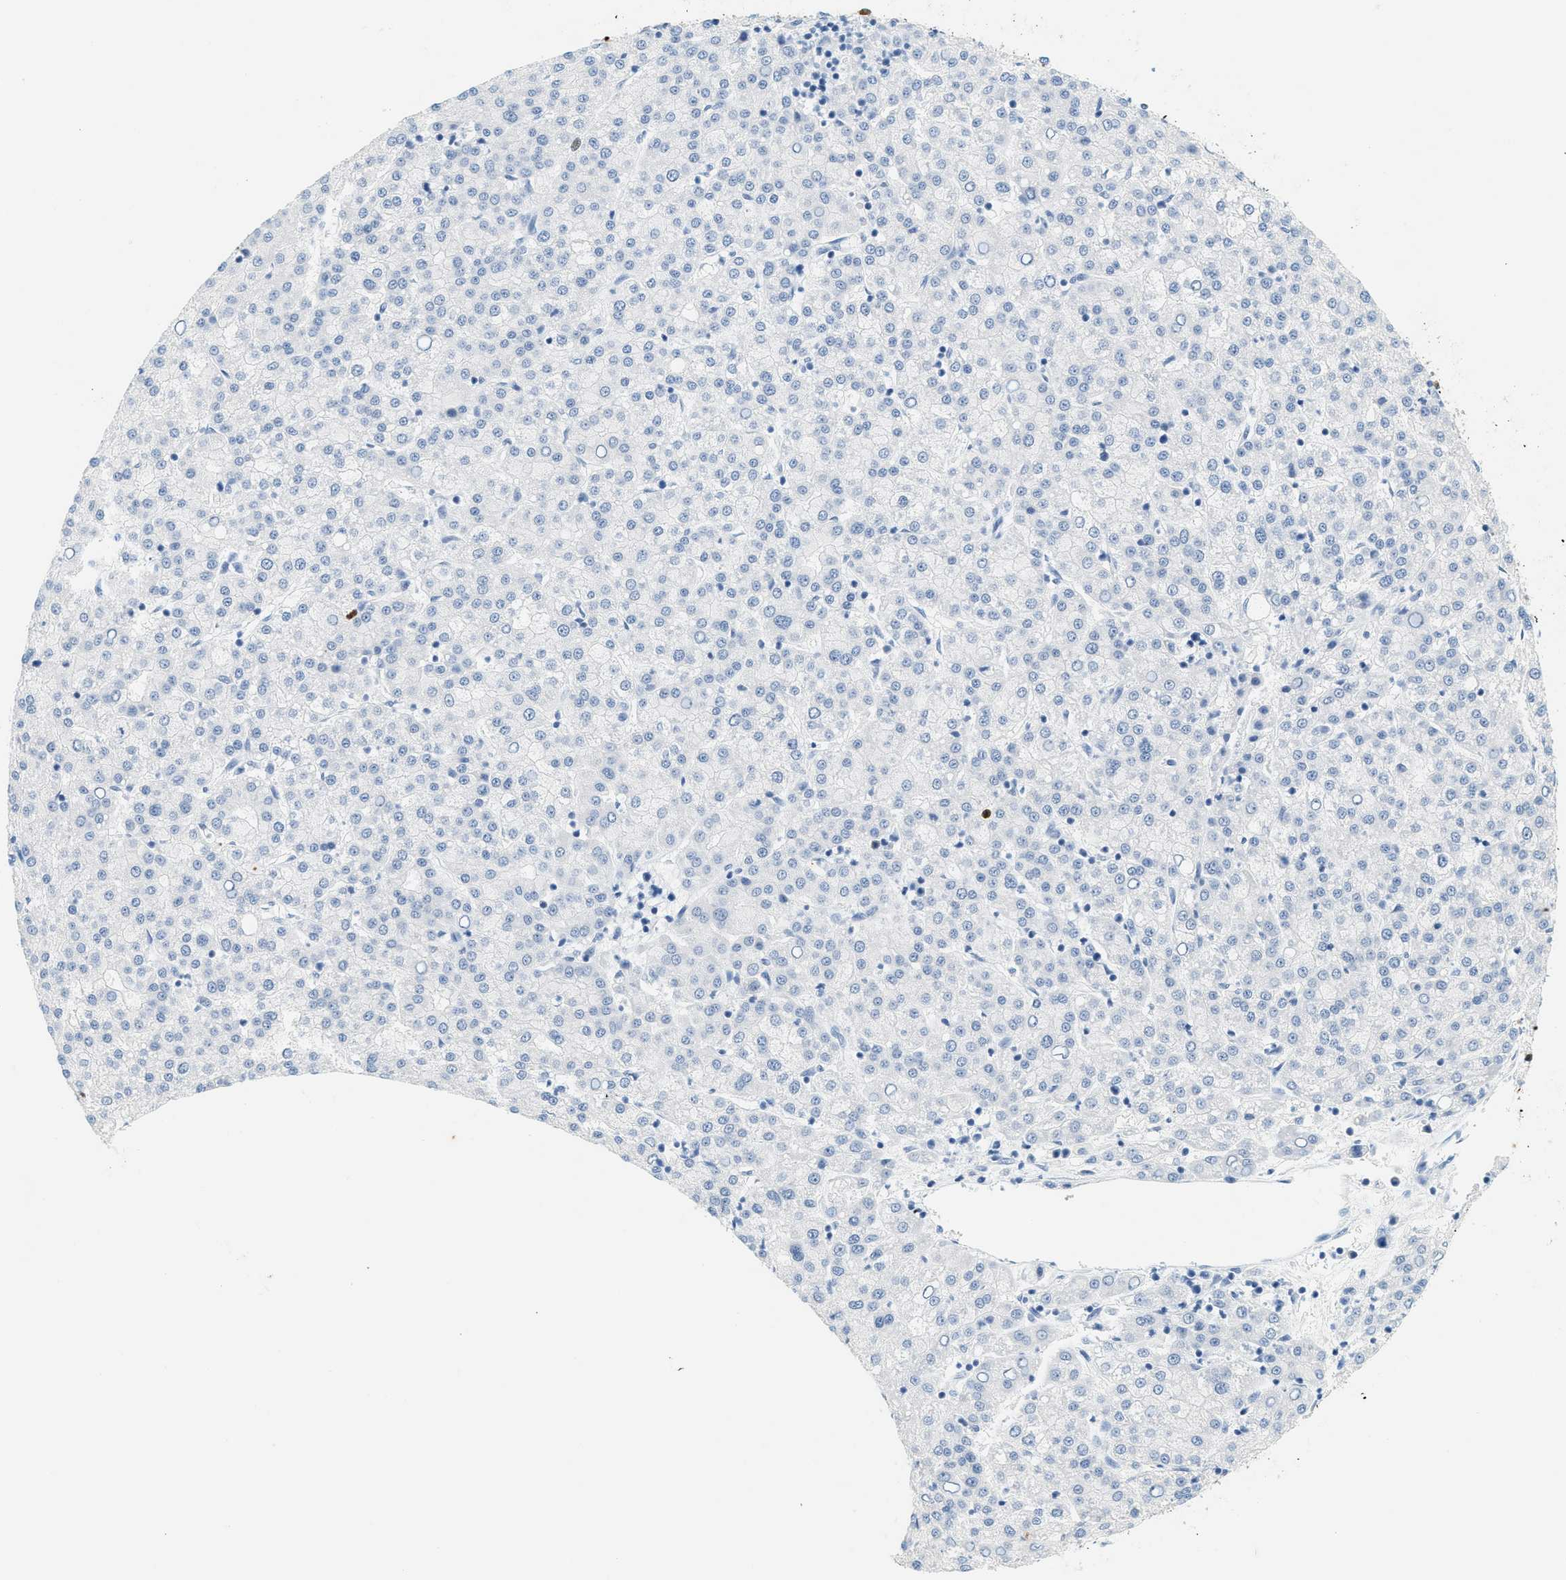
{"staining": {"intensity": "negative", "quantity": "none", "location": "none"}, "tissue": "liver cancer", "cell_type": "Tumor cells", "image_type": "cancer", "snomed": [{"axis": "morphology", "description": "Carcinoma, Hepatocellular, NOS"}, {"axis": "topography", "description": "Liver"}], "caption": "DAB (3,3'-diaminobenzidine) immunohistochemical staining of human liver hepatocellular carcinoma shows no significant positivity in tumor cells.", "gene": "LCN2", "patient": {"sex": "female", "age": 58}}